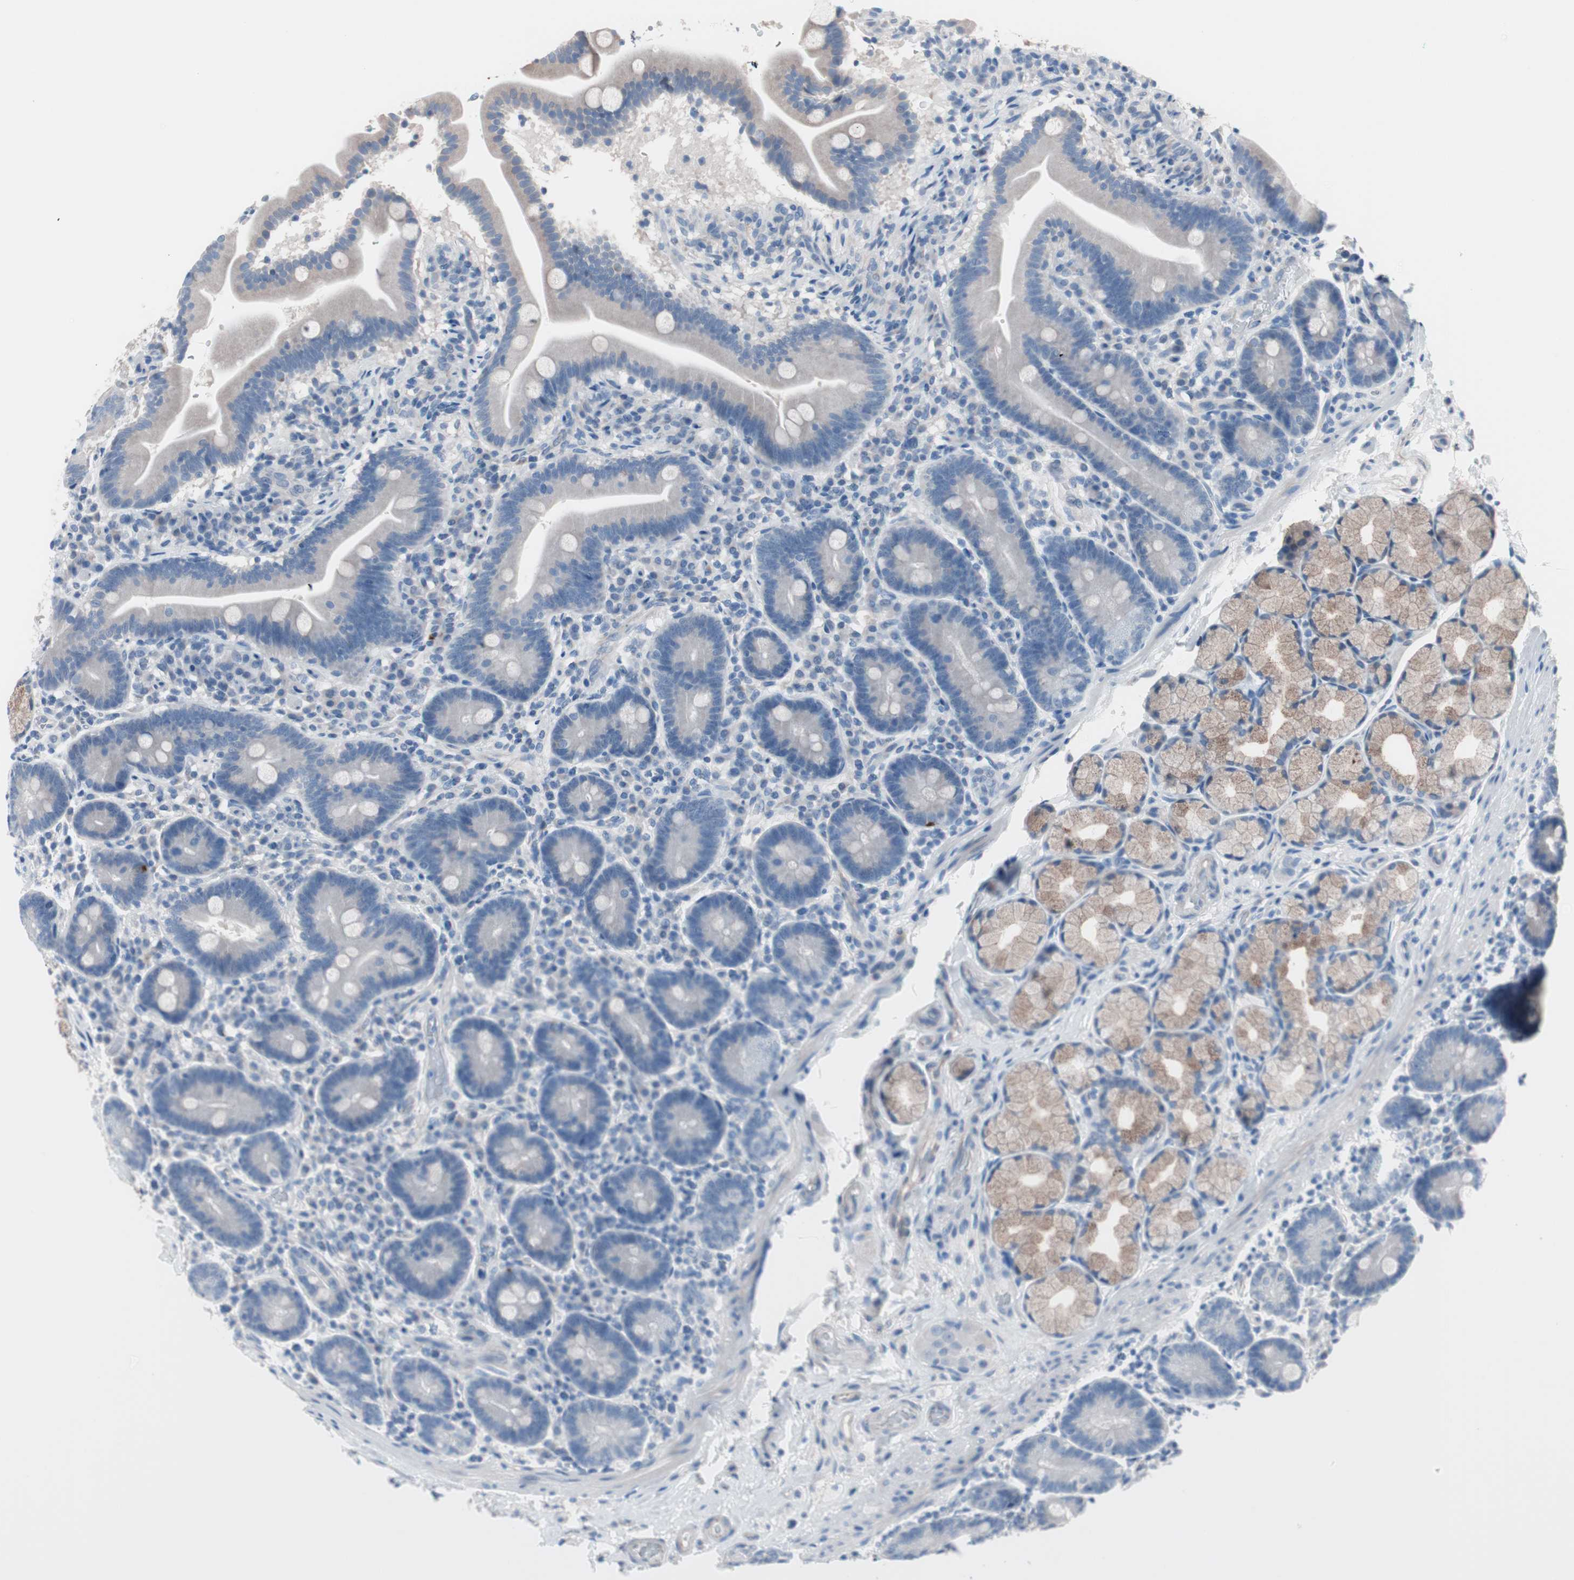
{"staining": {"intensity": "weak", "quantity": "25%-75%", "location": "cytoplasmic/membranous"}, "tissue": "duodenum", "cell_type": "Glandular cells", "image_type": "normal", "snomed": [{"axis": "morphology", "description": "Normal tissue, NOS"}, {"axis": "topography", "description": "Duodenum"}], "caption": "Immunohistochemical staining of benign duodenum reveals weak cytoplasmic/membranous protein staining in about 25%-75% of glandular cells. The staining is performed using DAB brown chromogen to label protein expression. The nuclei are counter-stained blue using hematoxylin.", "gene": "ULBP1", "patient": {"sex": "male", "age": 54}}